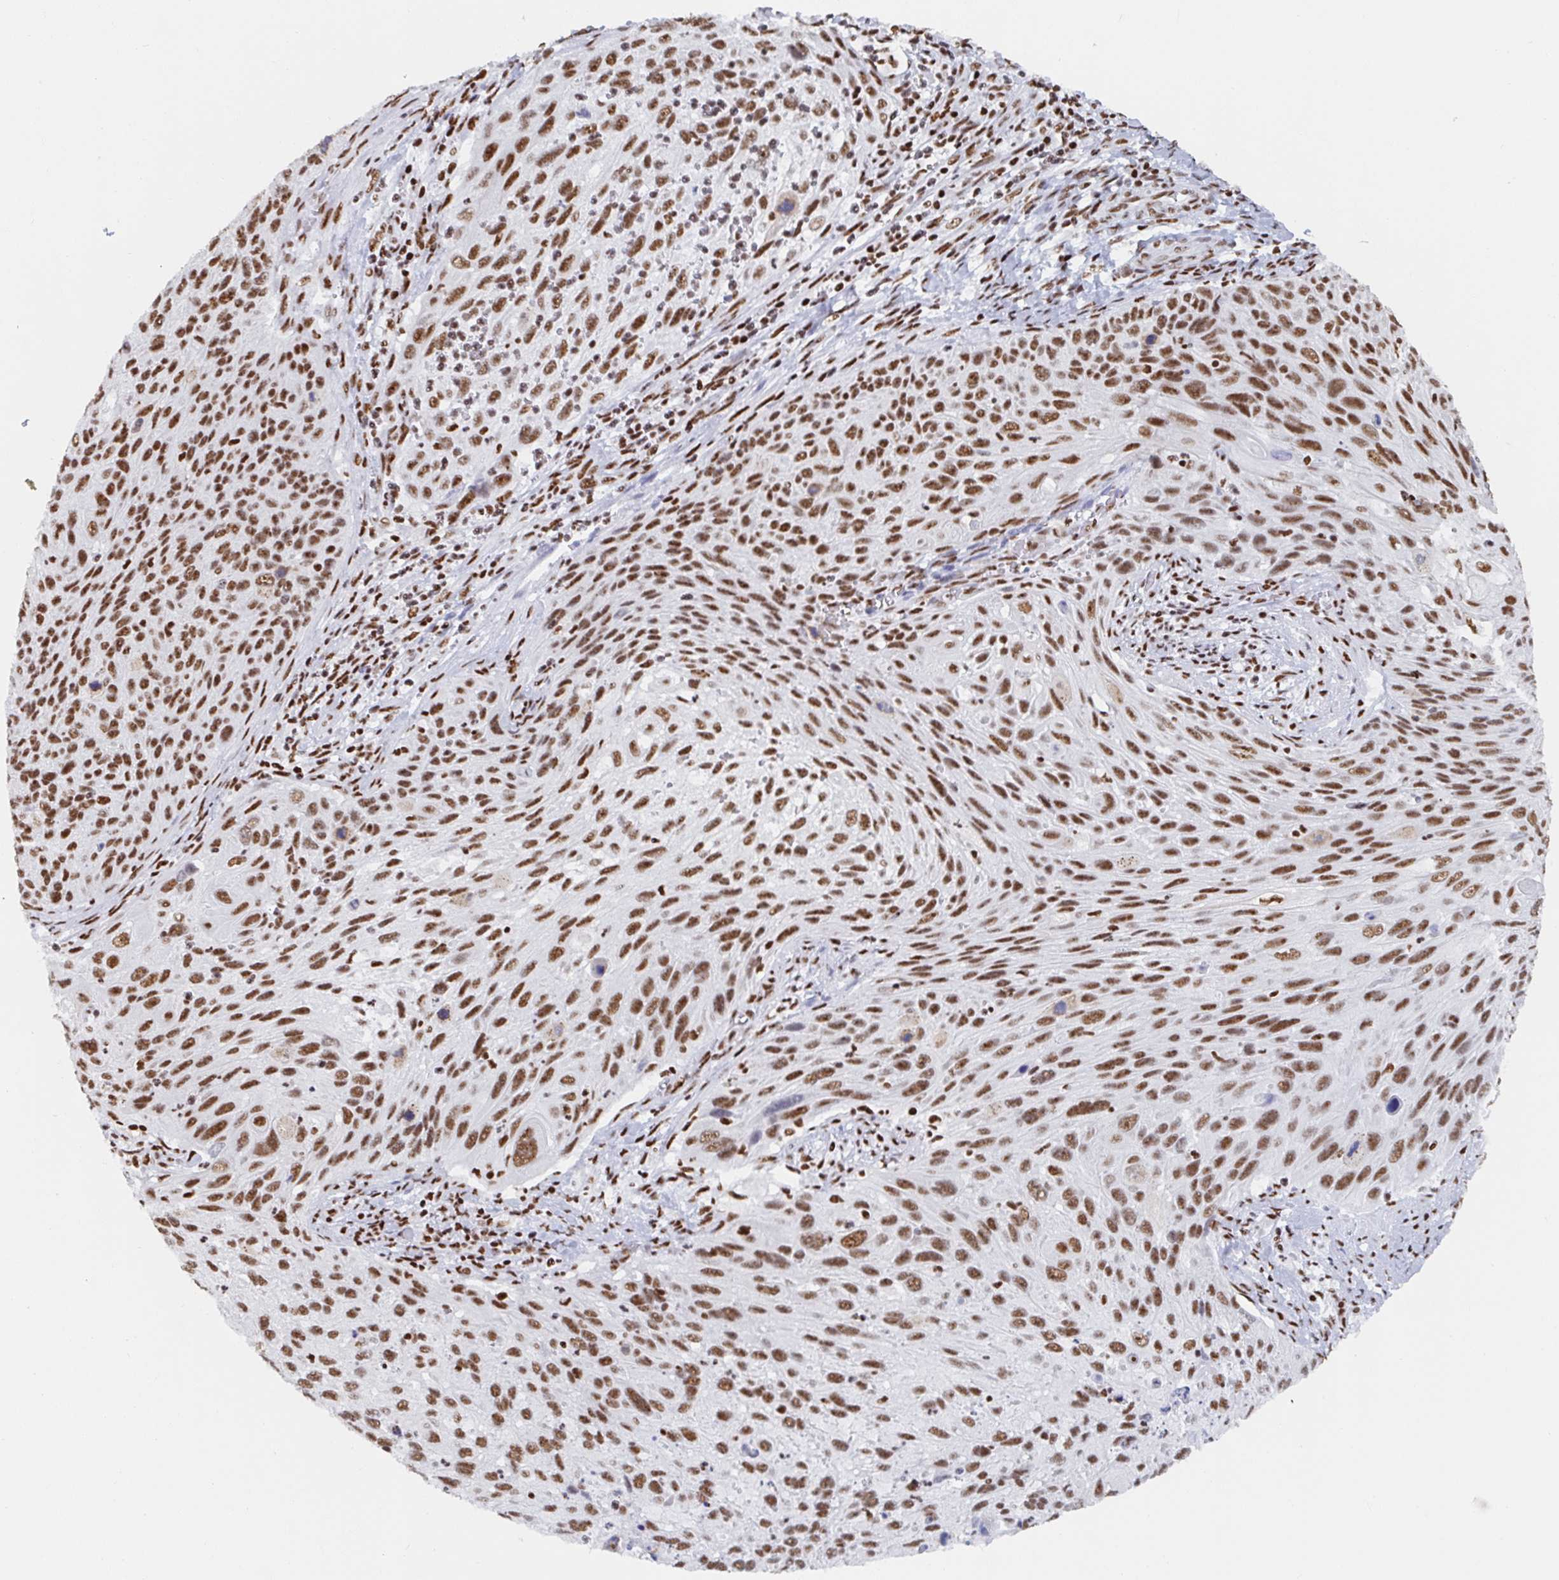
{"staining": {"intensity": "moderate", "quantity": ">75%", "location": "nuclear"}, "tissue": "cervical cancer", "cell_type": "Tumor cells", "image_type": "cancer", "snomed": [{"axis": "morphology", "description": "Squamous cell carcinoma, NOS"}, {"axis": "topography", "description": "Cervix"}], "caption": "Brown immunohistochemical staining in human squamous cell carcinoma (cervical) exhibits moderate nuclear expression in about >75% of tumor cells. The staining was performed using DAB, with brown indicating positive protein expression. Nuclei are stained blue with hematoxylin.", "gene": "EWSR1", "patient": {"sex": "female", "age": 70}}